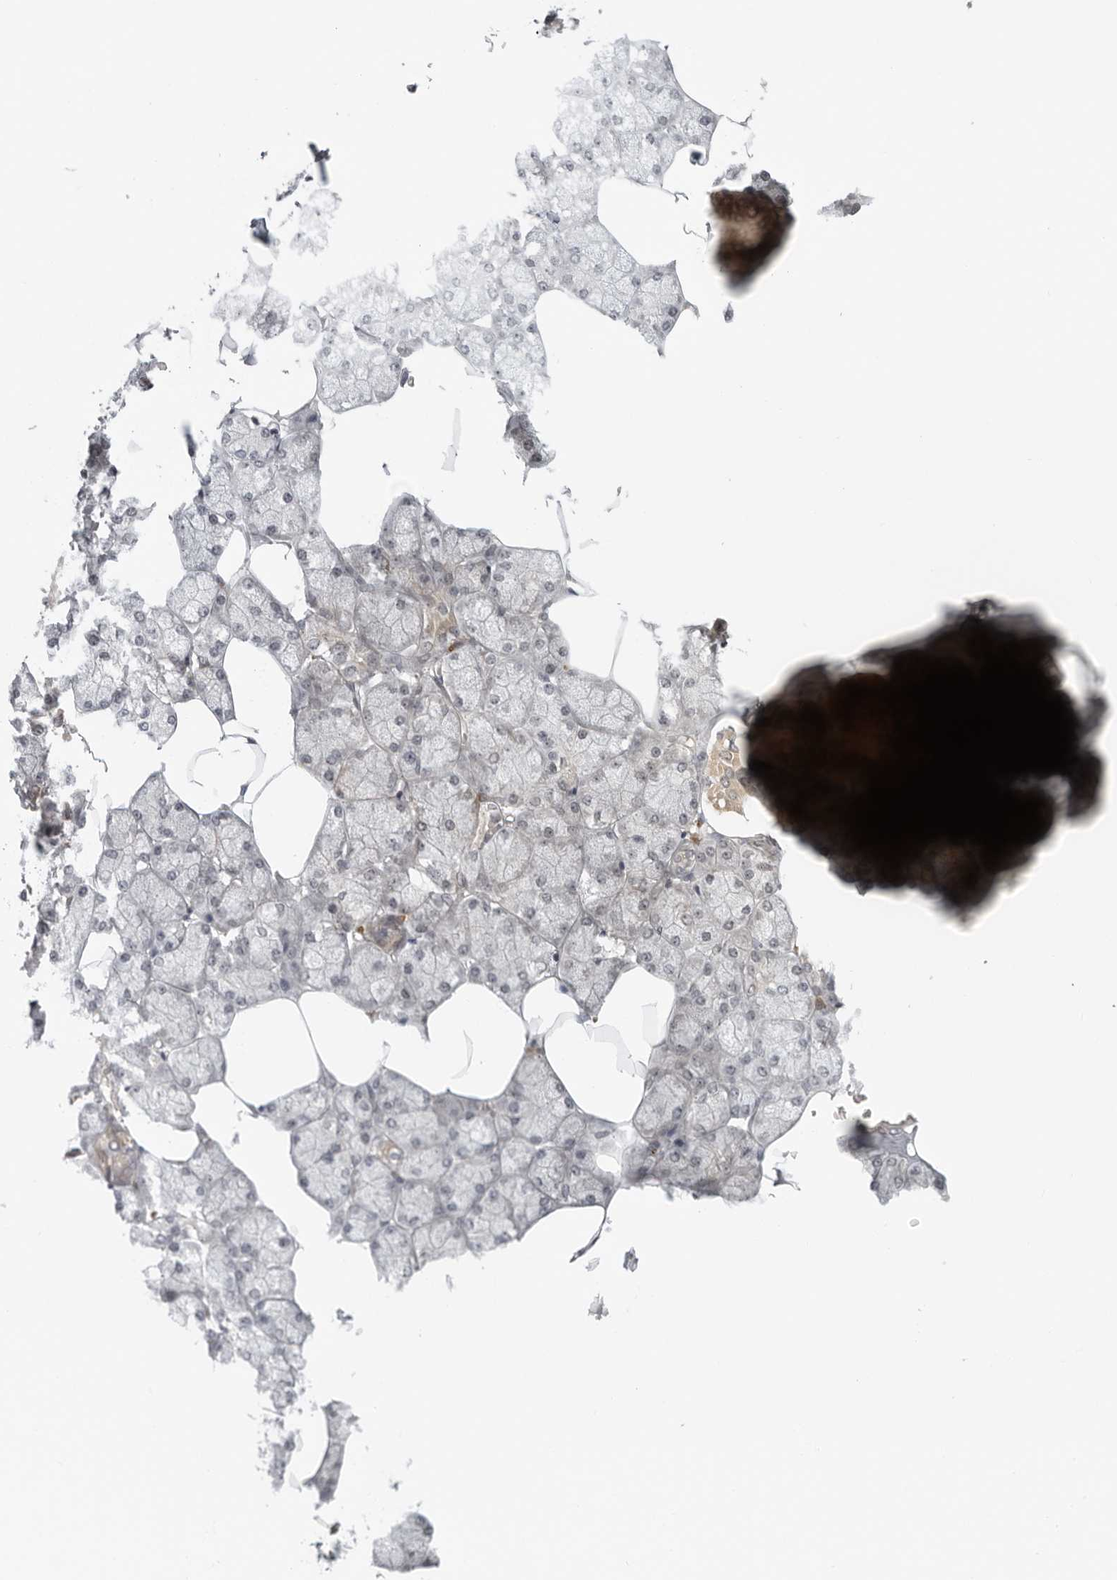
{"staining": {"intensity": "moderate", "quantity": "<25%", "location": "cytoplasmic/membranous"}, "tissue": "salivary gland", "cell_type": "Glandular cells", "image_type": "normal", "snomed": [{"axis": "morphology", "description": "Normal tissue, NOS"}, {"axis": "topography", "description": "Salivary gland"}], "caption": "About <25% of glandular cells in normal salivary gland reveal moderate cytoplasmic/membranous protein staining as visualized by brown immunohistochemical staining.", "gene": "SUGCT", "patient": {"sex": "male", "age": 62}}